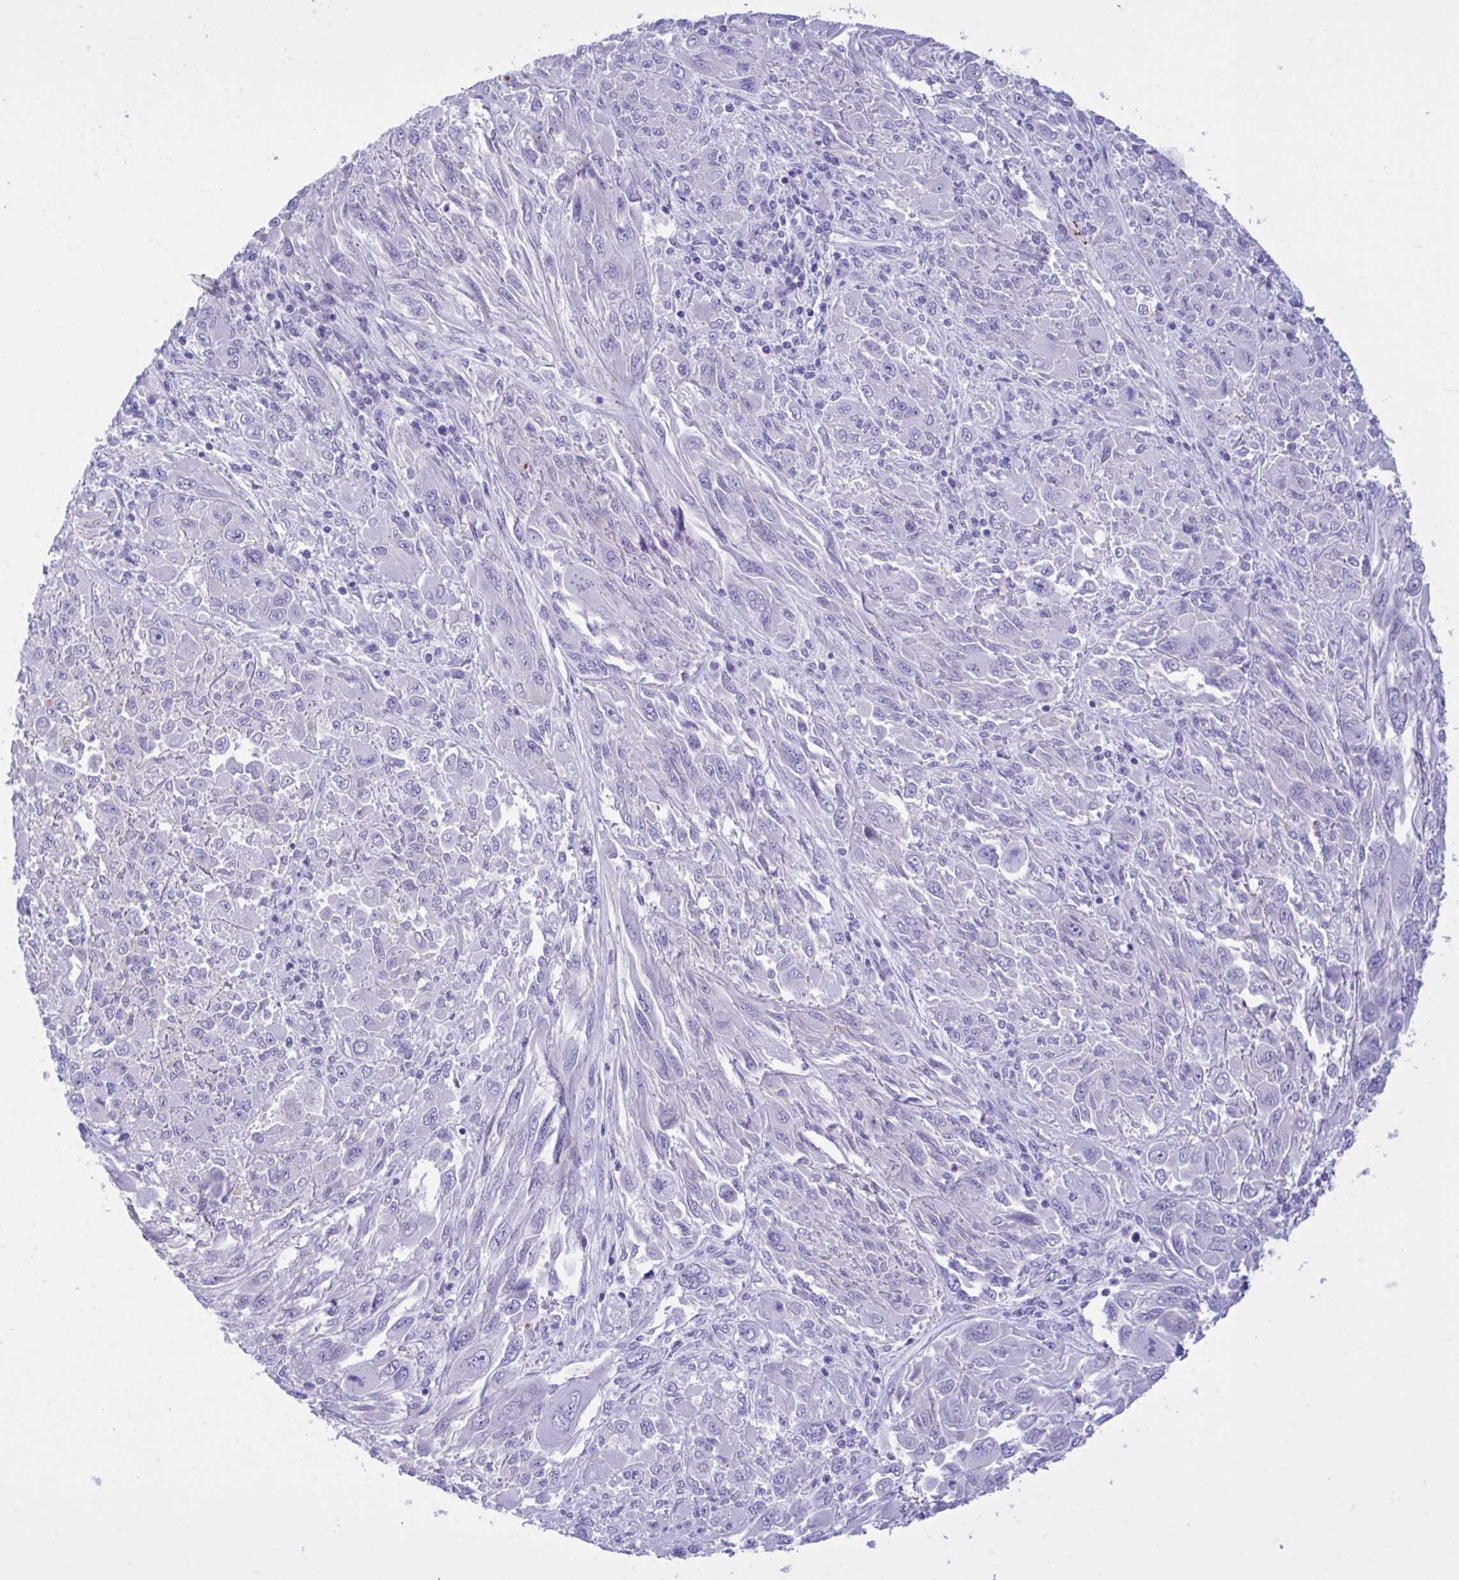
{"staining": {"intensity": "negative", "quantity": "none", "location": "none"}, "tissue": "melanoma", "cell_type": "Tumor cells", "image_type": "cancer", "snomed": [{"axis": "morphology", "description": "Malignant melanoma, NOS"}, {"axis": "topography", "description": "Skin"}], "caption": "A high-resolution micrograph shows immunohistochemistry (IHC) staining of melanoma, which exhibits no significant expression in tumor cells. The staining is performed using DAB brown chromogen with nuclei counter-stained in using hematoxylin.", "gene": "BEX5", "patient": {"sex": "female", "age": 91}}